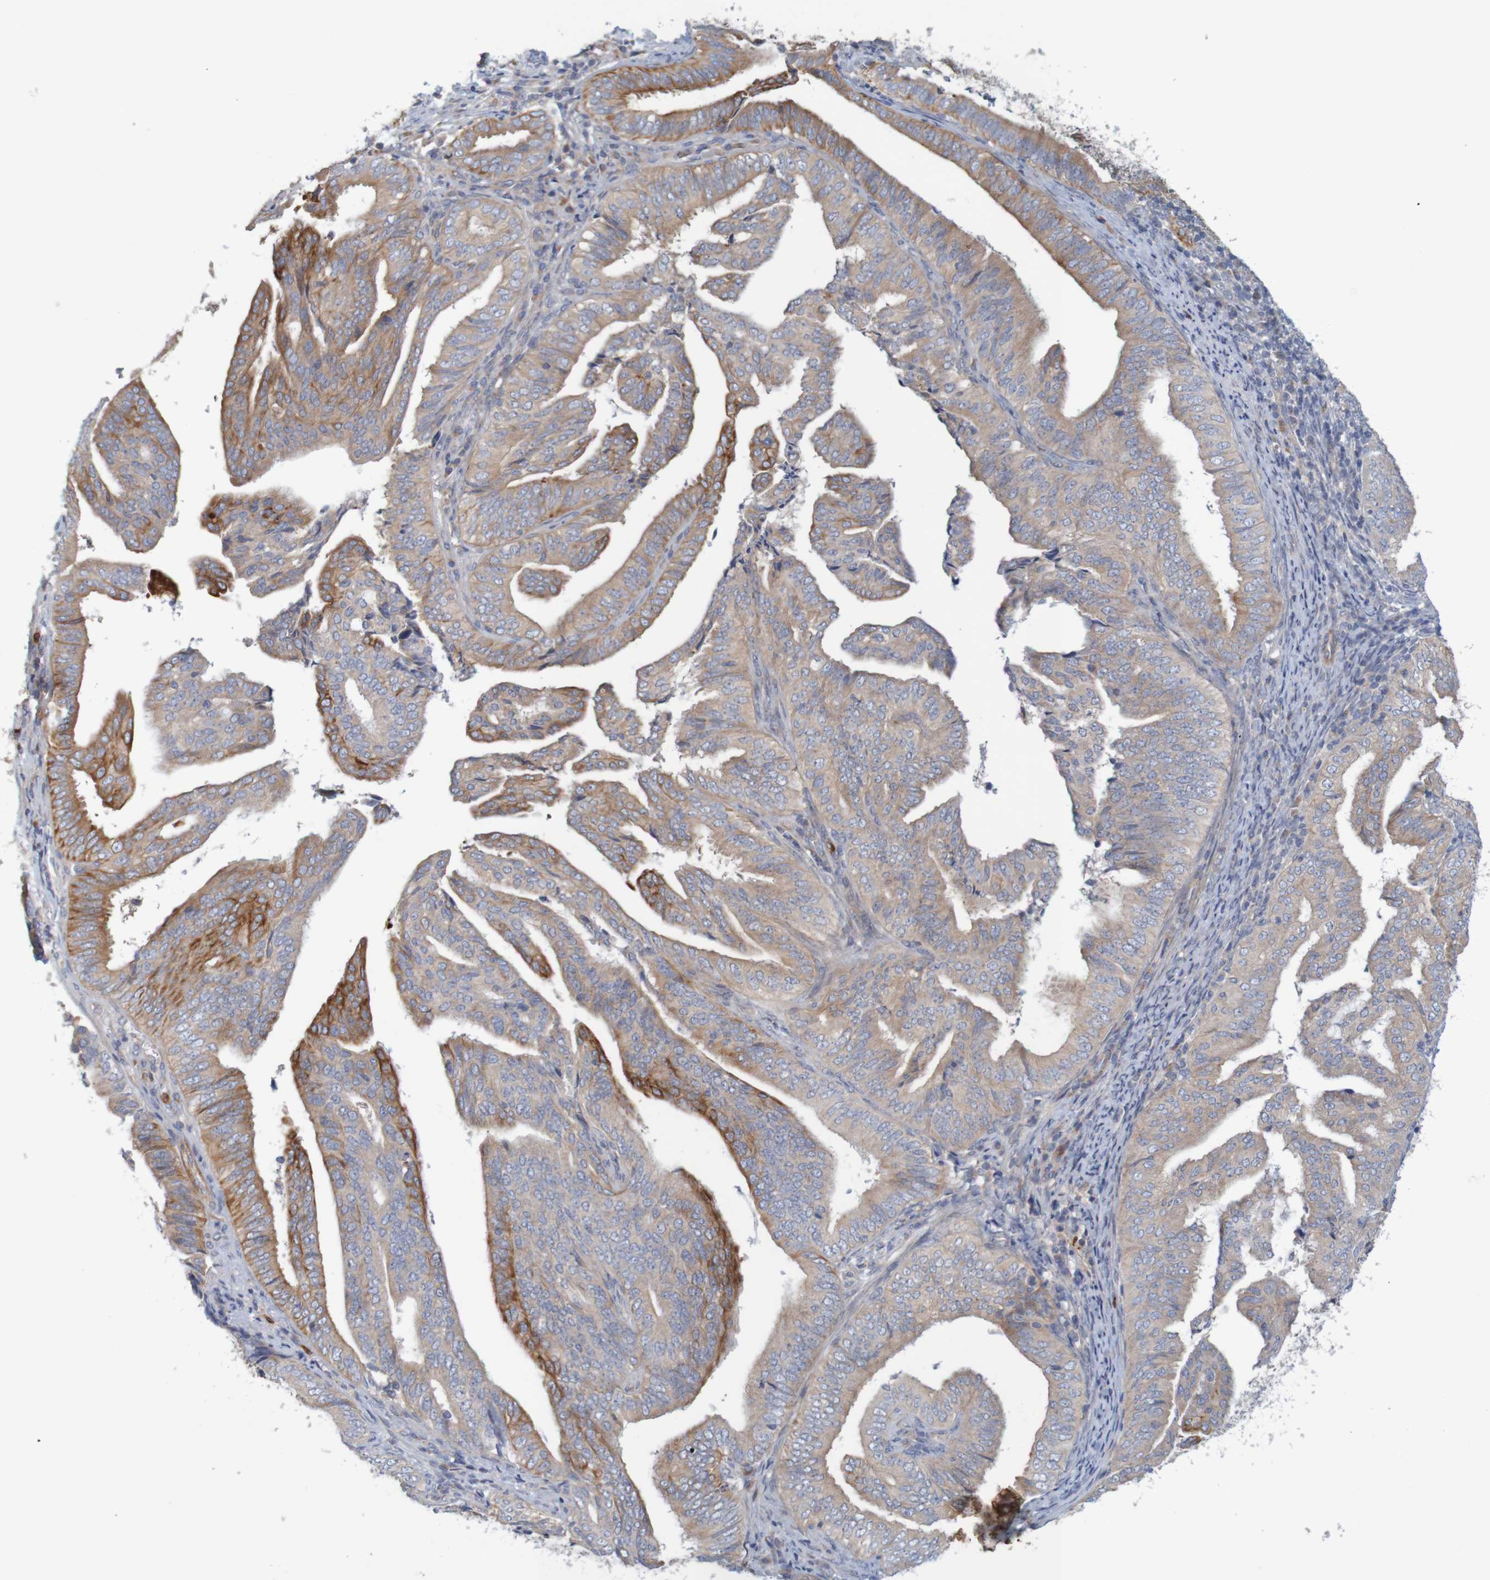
{"staining": {"intensity": "moderate", "quantity": "25%-75%", "location": "cytoplasmic/membranous"}, "tissue": "endometrial cancer", "cell_type": "Tumor cells", "image_type": "cancer", "snomed": [{"axis": "morphology", "description": "Adenocarcinoma, NOS"}, {"axis": "topography", "description": "Endometrium"}], "caption": "Immunohistochemistry of human endometrial cancer (adenocarcinoma) exhibits medium levels of moderate cytoplasmic/membranous positivity in approximately 25%-75% of tumor cells. Immunohistochemistry stains the protein of interest in brown and the nuclei are stained blue.", "gene": "KRT23", "patient": {"sex": "female", "age": 58}}